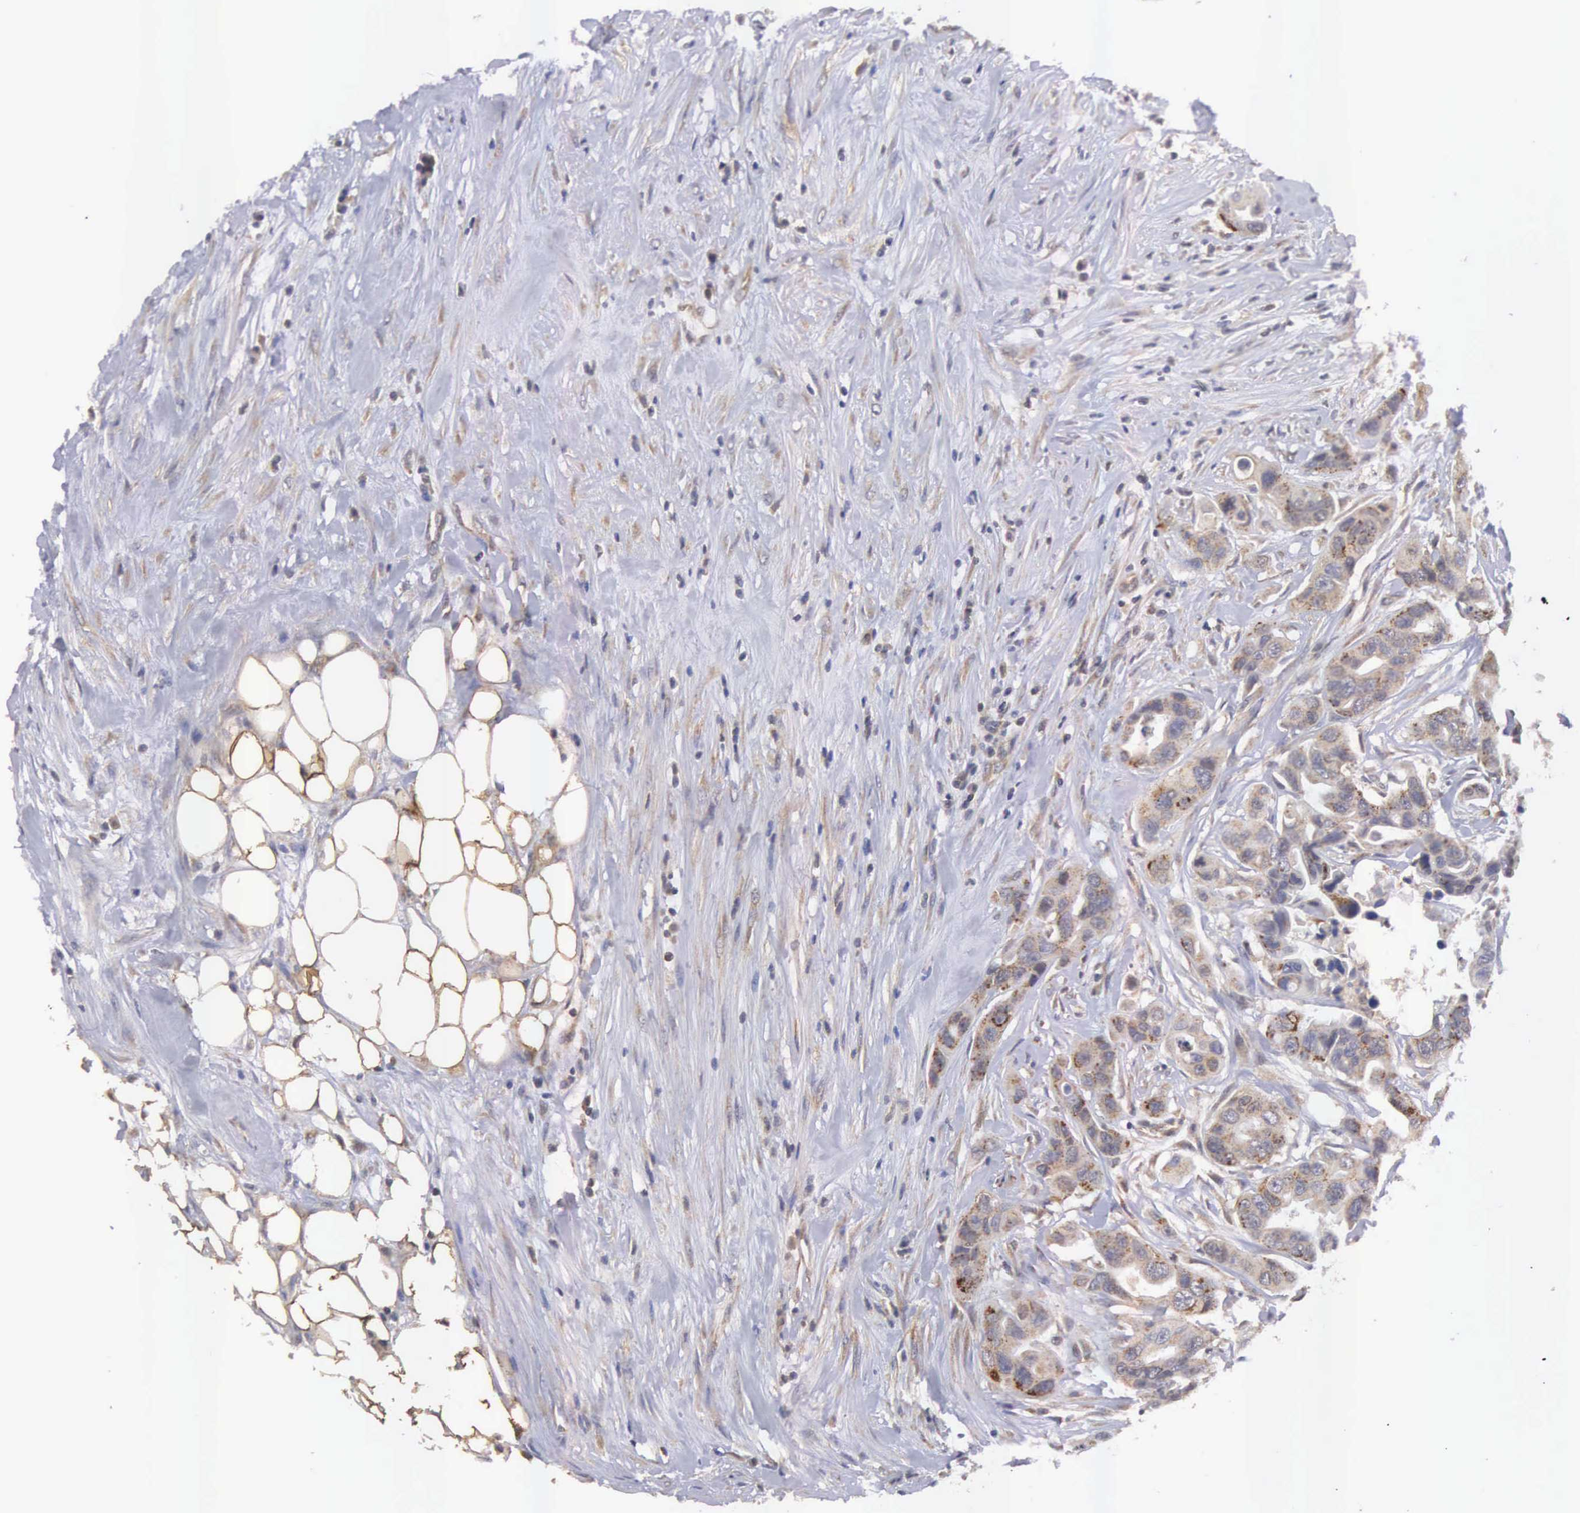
{"staining": {"intensity": "moderate", "quantity": ">75%", "location": "cytoplasmic/membranous"}, "tissue": "colorectal cancer", "cell_type": "Tumor cells", "image_type": "cancer", "snomed": [{"axis": "morphology", "description": "Adenocarcinoma, NOS"}, {"axis": "topography", "description": "Colon"}], "caption": "Immunohistochemical staining of colorectal cancer demonstrates medium levels of moderate cytoplasmic/membranous protein expression in about >75% of tumor cells.", "gene": "DHRS1", "patient": {"sex": "female", "age": 70}}